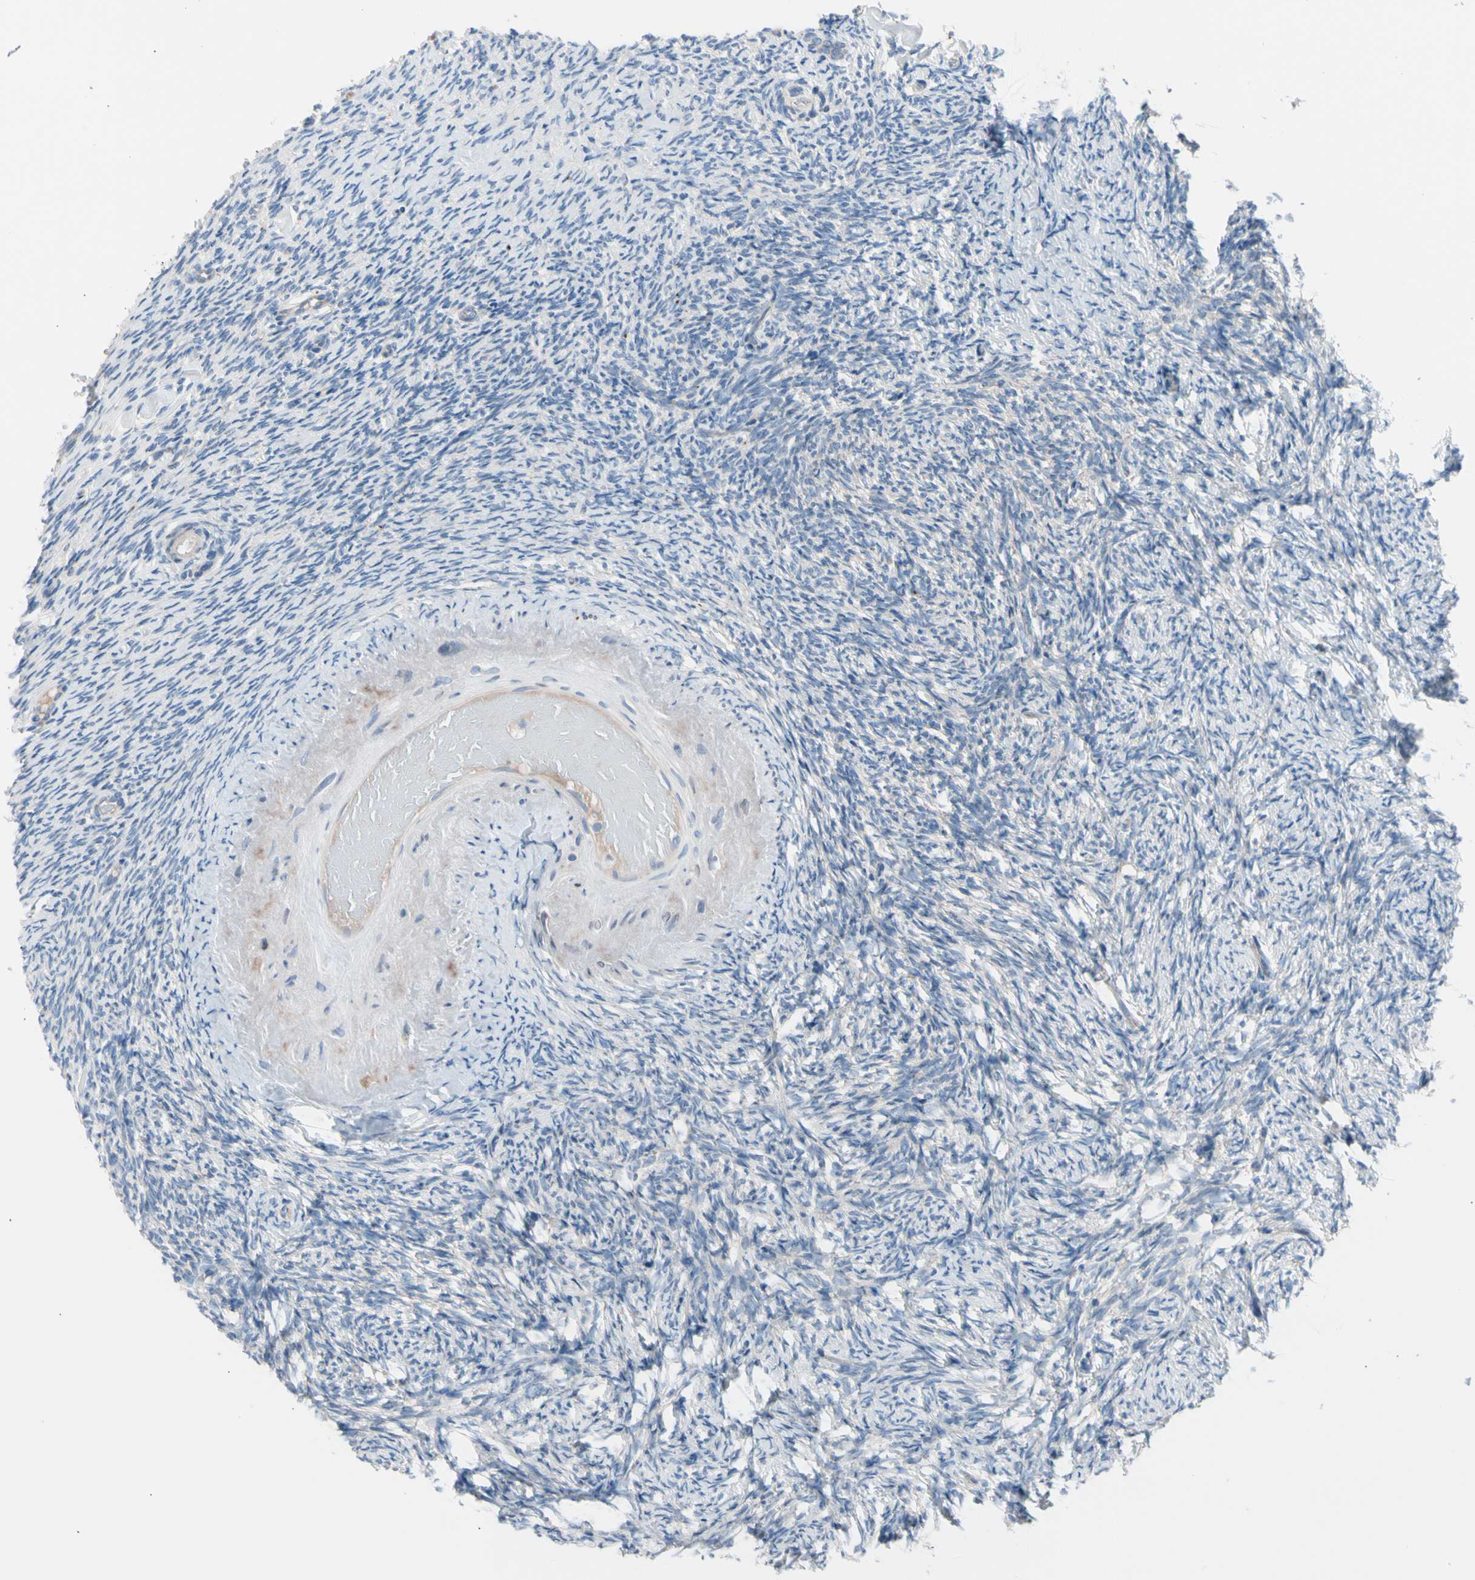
{"staining": {"intensity": "negative", "quantity": "none", "location": "none"}, "tissue": "ovary", "cell_type": "Ovarian stroma cells", "image_type": "normal", "snomed": [{"axis": "morphology", "description": "Normal tissue, NOS"}, {"axis": "topography", "description": "Ovary"}], "caption": "IHC histopathology image of normal ovary: ovary stained with DAB (3,3'-diaminobenzidine) exhibits no significant protein staining in ovarian stroma cells. (DAB immunohistochemistry with hematoxylin counter stain).", "gene": "CASQ1", "patient": {"sex": "female", "age": 60}}